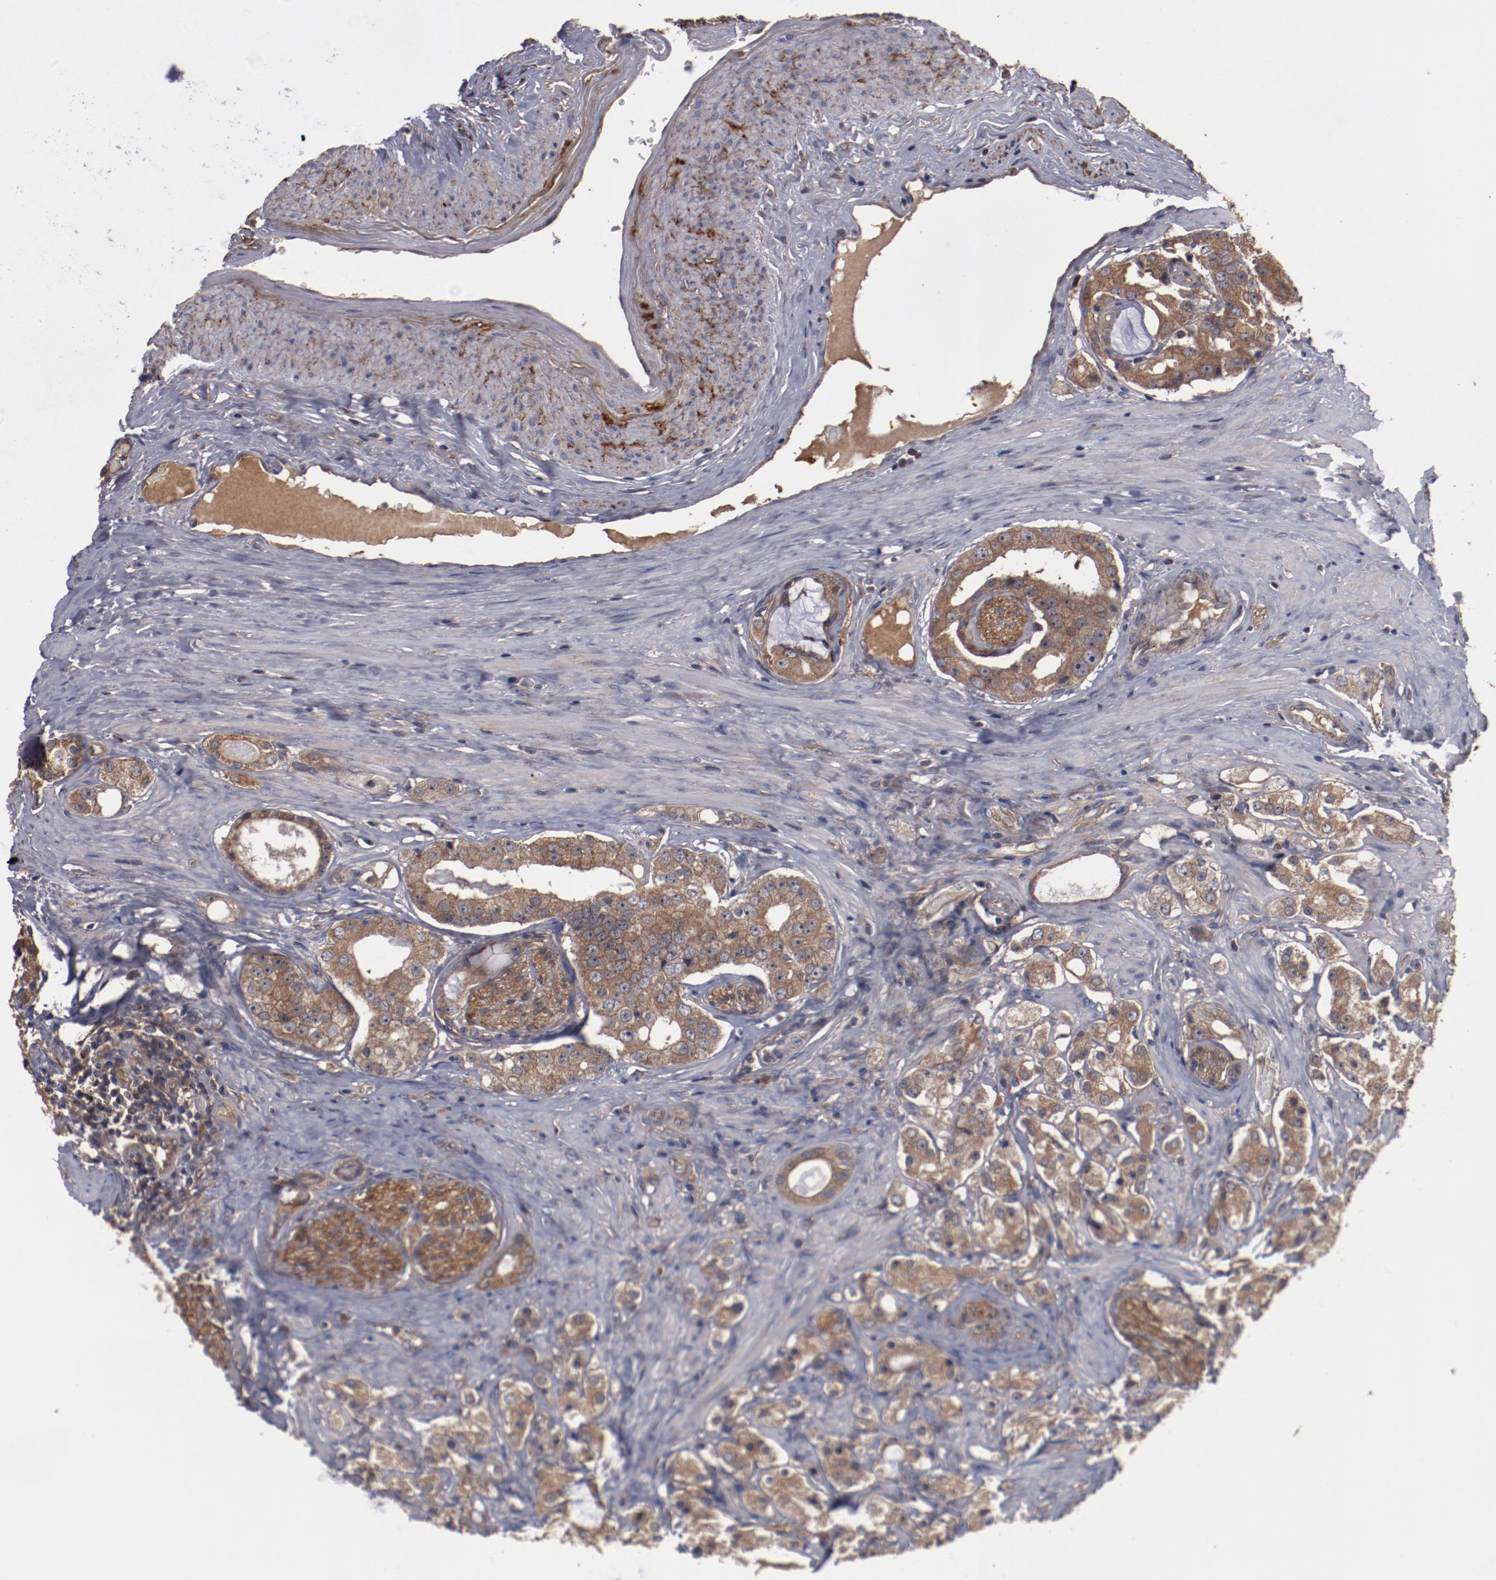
{"staining": {"intensity": "moderate", "quantity": ">75%", "location": "cytoplasmic/membranous"}, "tissue": "prostate cancer", "cell_type": "Tumor cells", "image_type": "cancer", "snomed": [{"axis": "morphology", "description": "Adenocarcinoma, High grade"}, {"axis": "topography", "description": "Prostate"}], "caption": "High-power microscopy captured an IHC histopathology image of prostate cancer (adenocarcinoma (high-grade)), revealing moderate cytoplasmic/membranous expression in approximately >75% of tumor cells.", "gene": "DNAAF2", "patient": {"sex": "male", "age": 68}}